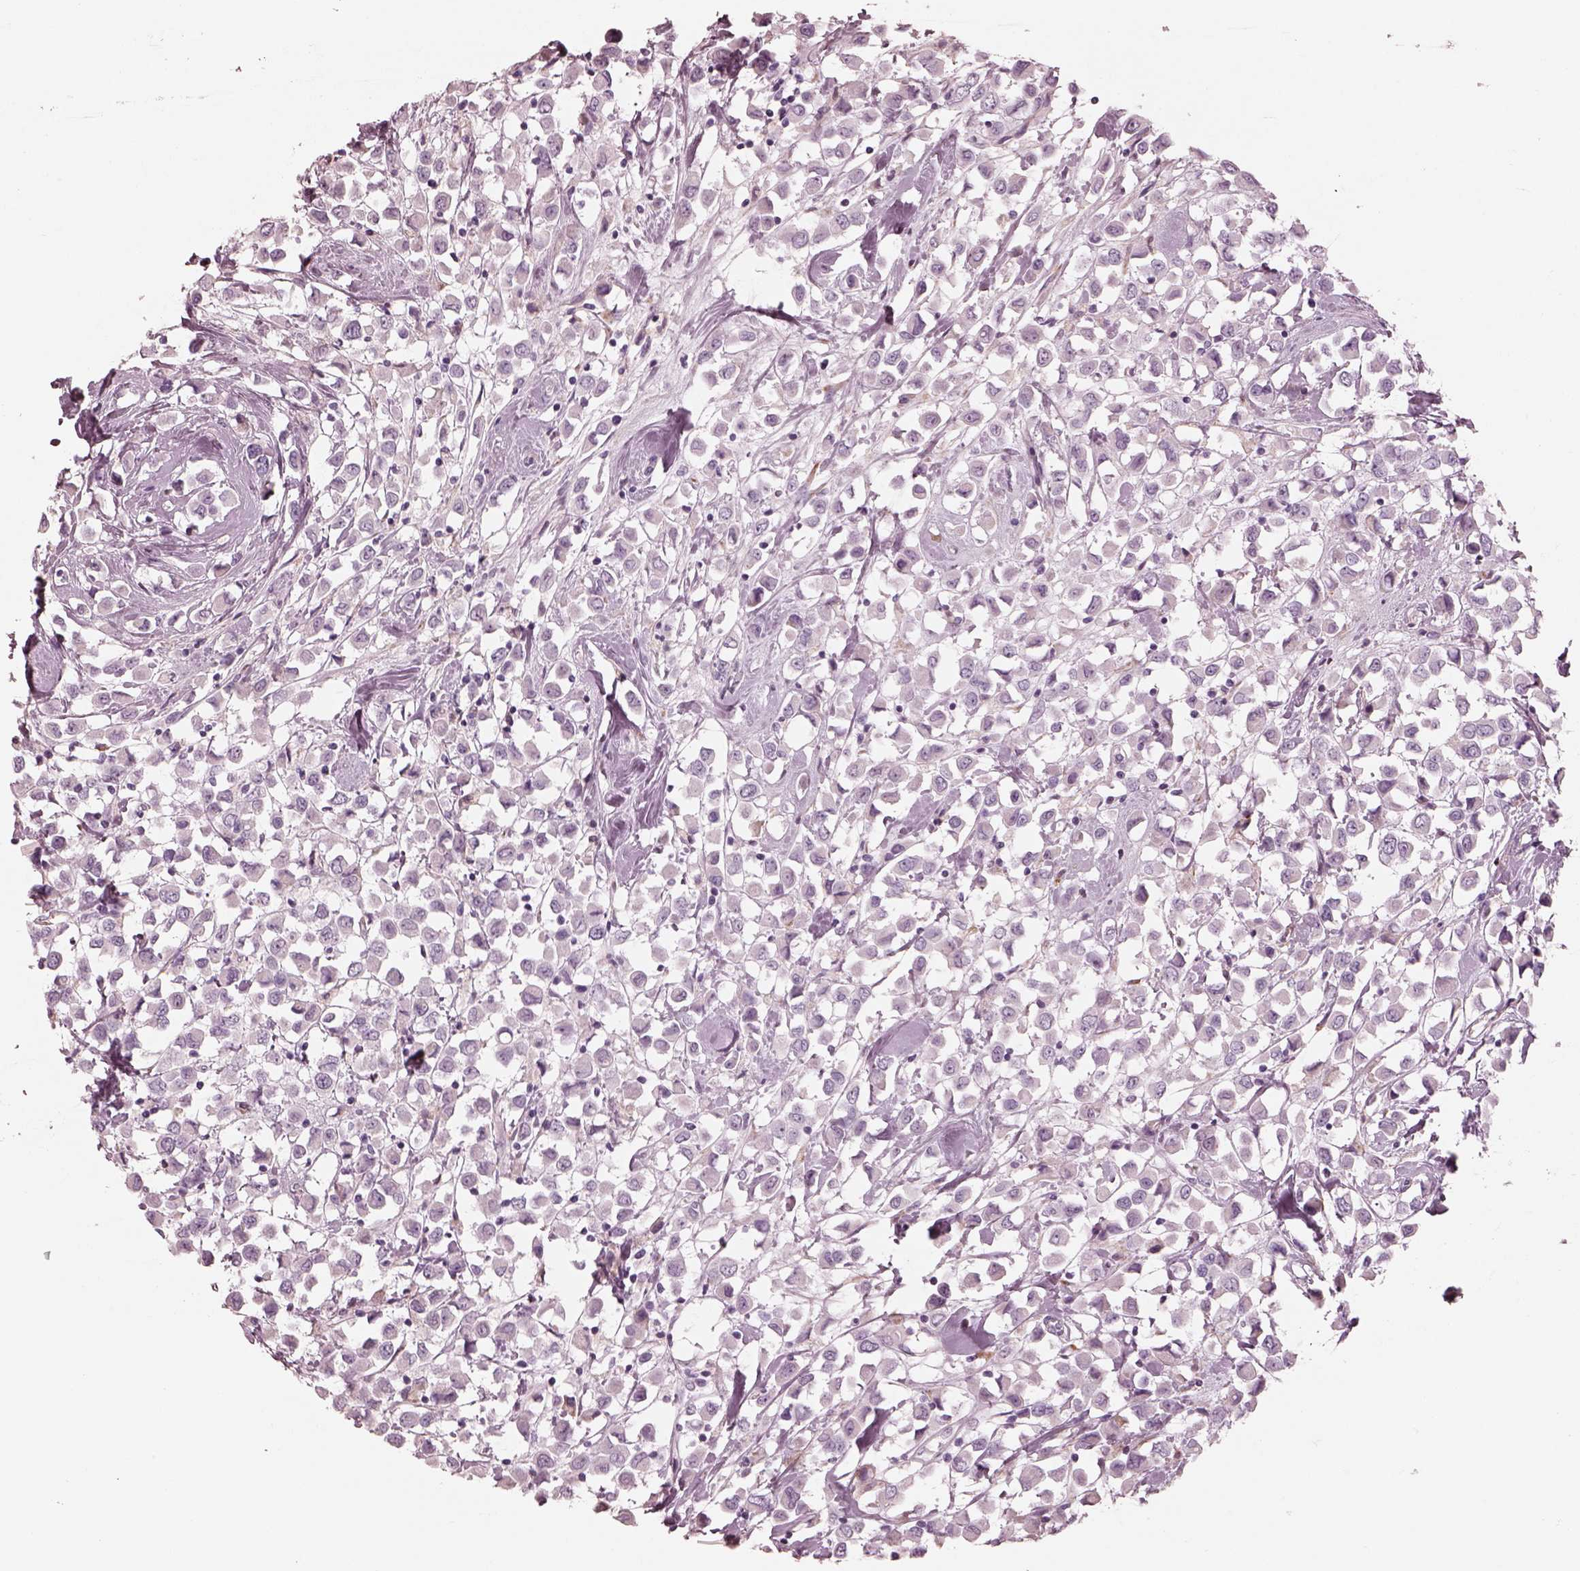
{"staining": {"intensity": "negative", "quantity": "none", "location": "none"}, "tissue": "breast cancer", "cell_type": "Tumor cells", "image_type": "cancer", "snomed": [{"axis": "morphology", "description": "Duct carcinoma"}, {"axis": "topography", "description": "Breast"}], "caption": "This is an immunohistochemistry (IHC) micrograph of human breast cancer. There is no expression in tumor cells.", "gene": "CADM2", "patient": {"sex": "female", "age": 61}}